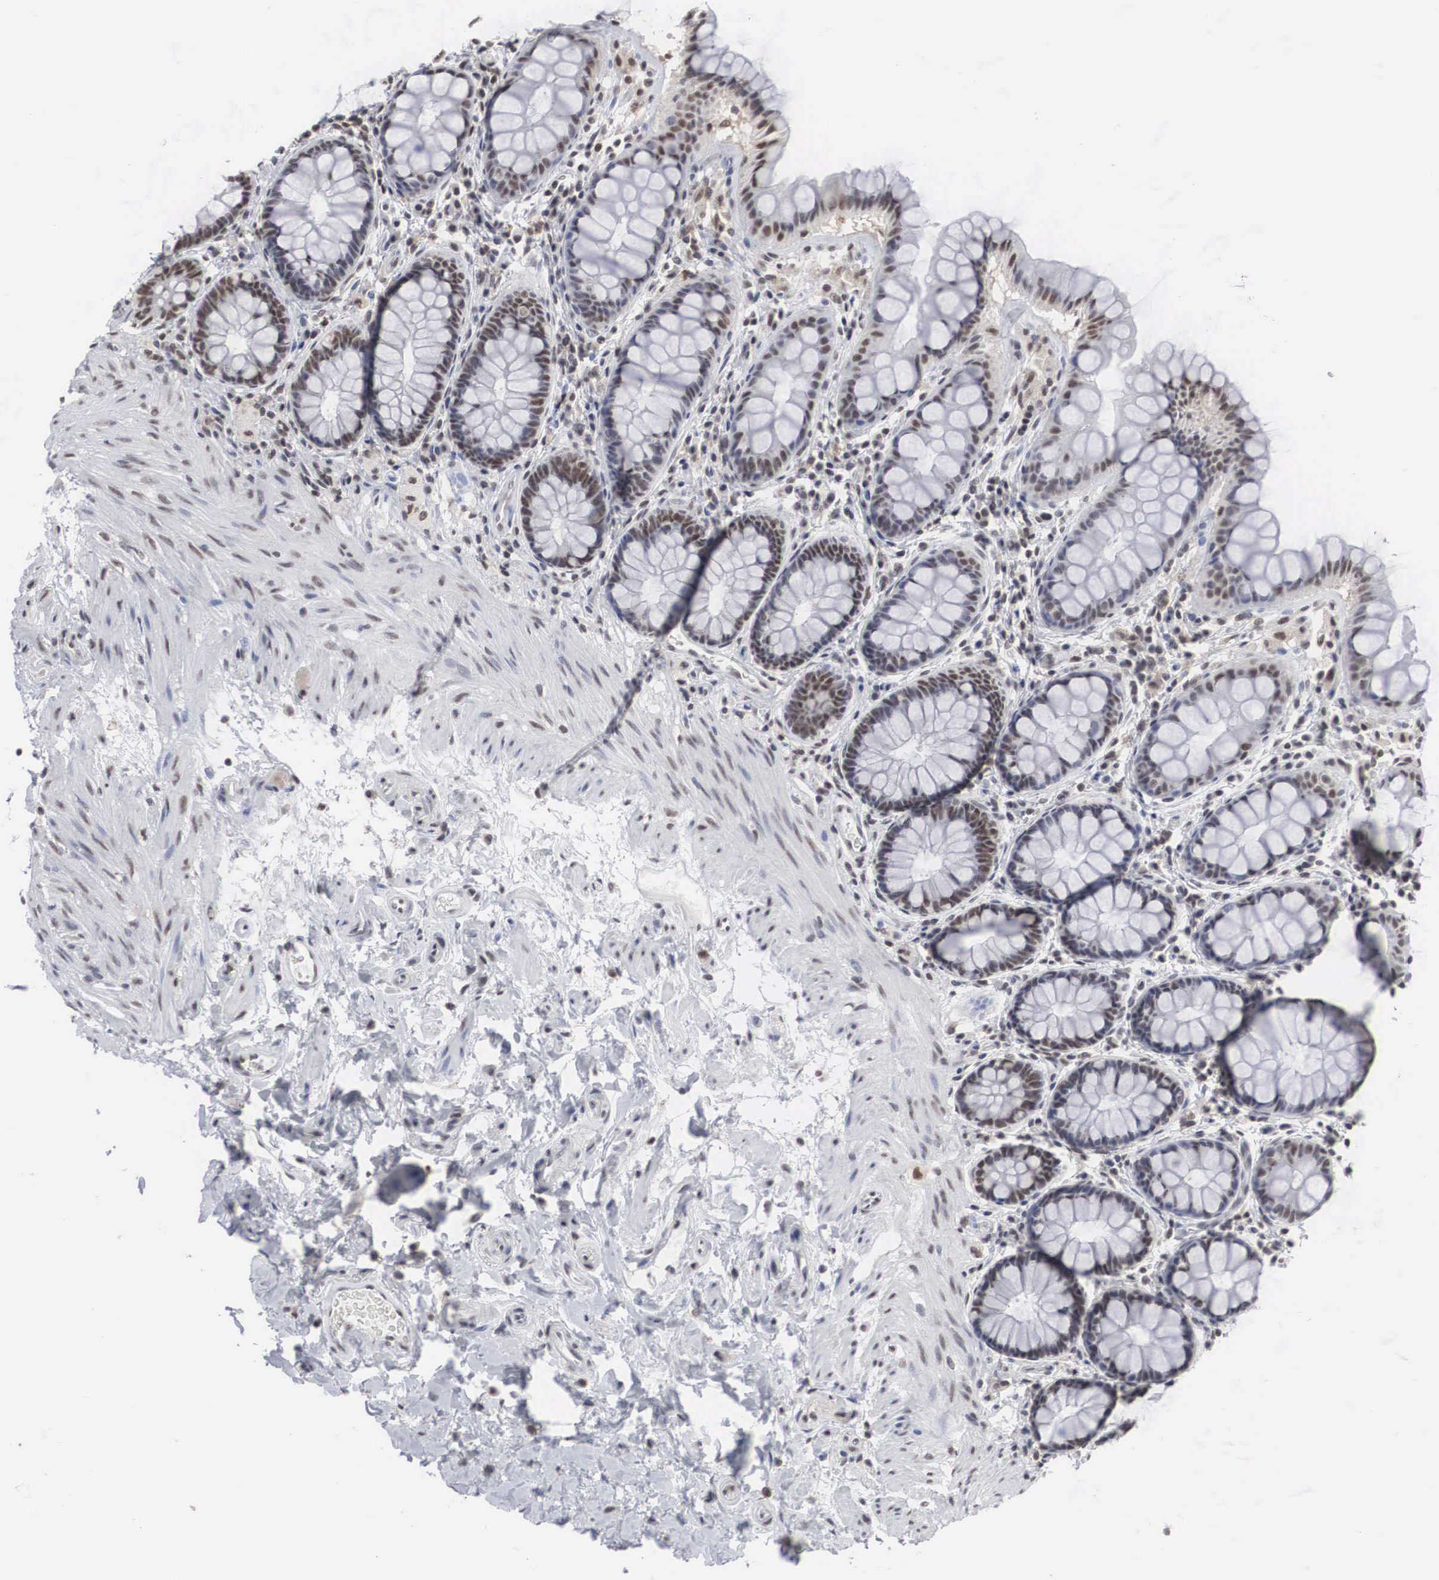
{"staining": {"intensity": "moderate", "quantity": "25%-75%", "location": "nuclear"}, "tissue": "rectum", "cell_type": "Glandular cells", "image_type": "normal", "snomed": [{"axis": "morphology", "description": "Normal tissue, NOS"}, {"axis": "topography", "description": "Rectum"}], "caption": "DAB (3,3'-diaminobenzidine) immunohistochemical staining of benign human rectum displays moderate nuclear protein staining in about 25%-75% of glandular cells.", "gene": "AUTS2", "patient": {"sex": "male", "age": 86}}